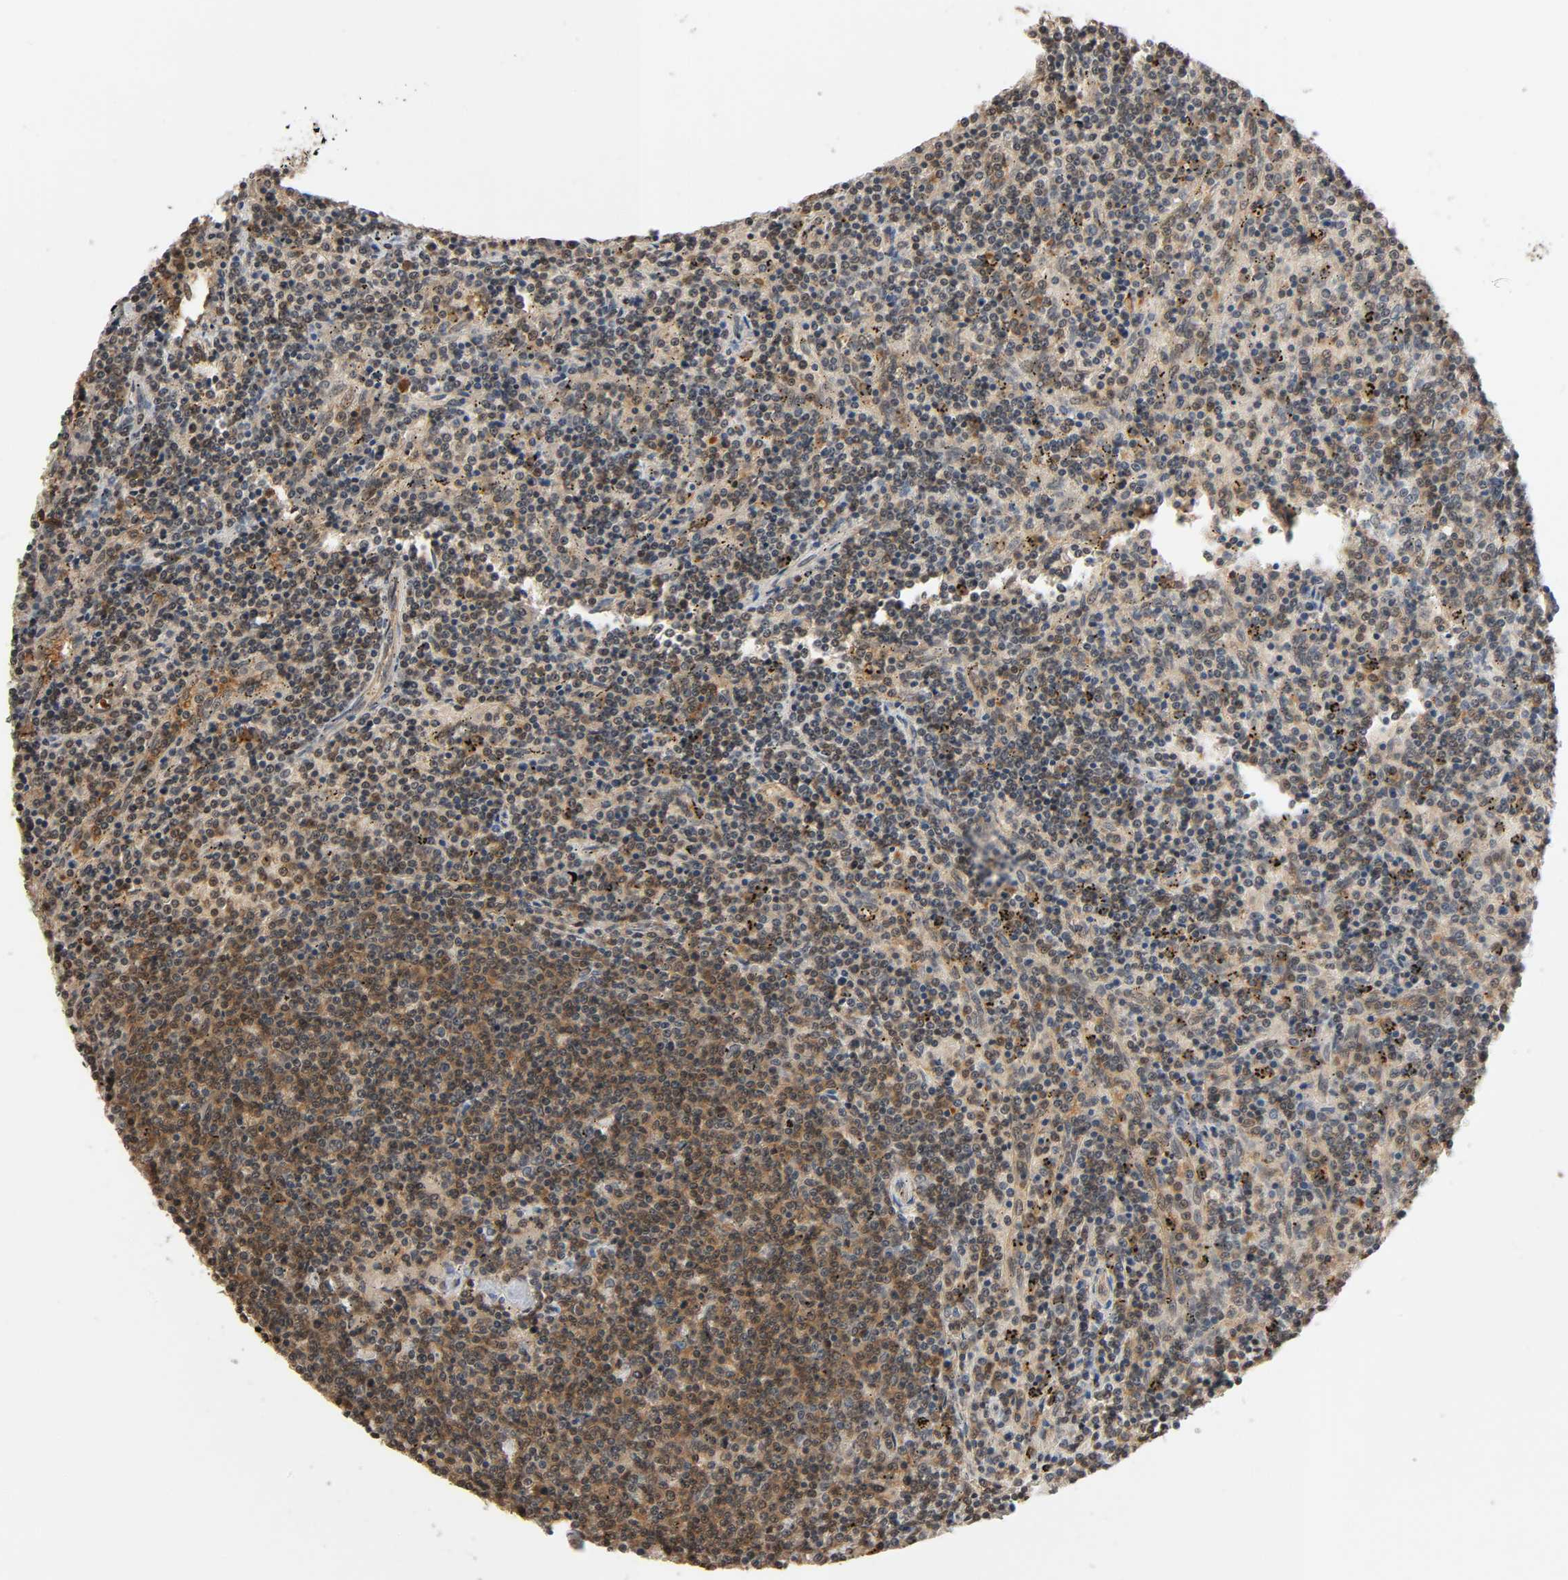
{"staining": {"intensity": "moderate", "quantity": "25%-75%", "location": "cytoplasmic/membranous,nuclear"}, "tissue": "lymphoma", "cell_type": "Tumor cells", "image_type": "cancer", "snomed": [{"axis": "morphology", "description": "Malignant lymphoma, non-Hodgkin's type, Low grade"}, {"axis": "topography", "description": "Spleen"}], "caption": "Human lymphoma stained with a protein marker reveals moderate staining in tumor cells.", "gene": "NEDD8", "patient": {"sex": "female", "age": 50}}